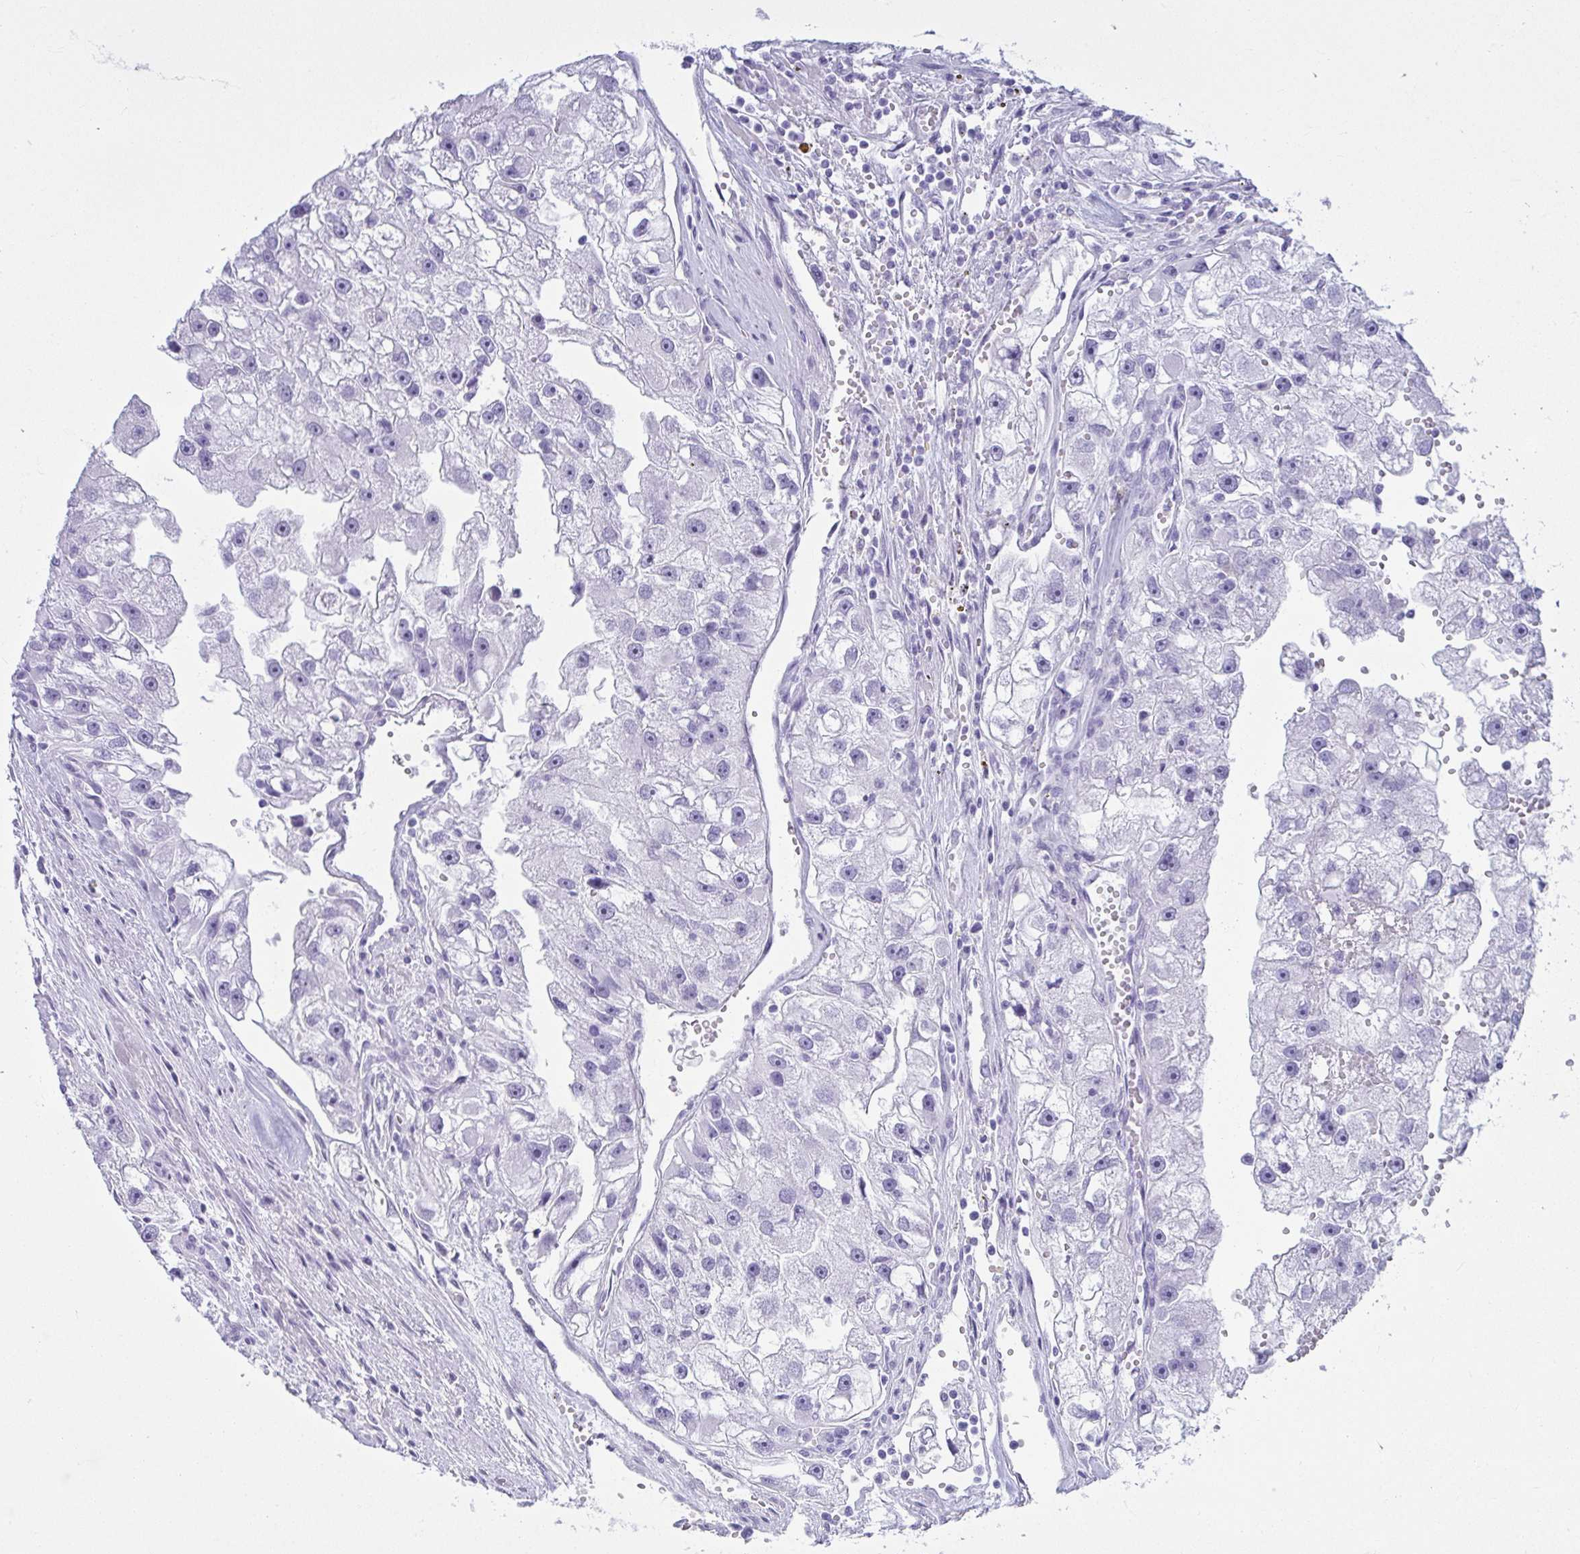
{"staining": {"intensity": "negative", "quantity": "none", "location": "none"}, "tissue": "renal cancer", "cell_type": "Tumor cells", "image_type": "cancer", "snomed": [{"axis": "morphology", "description": "Adenocarcinoma, NOS"}, {"axis": "topography", "description": "Kidney"}], "caption": "Immunohistochemistry (IHC) image of human renal cancer stained for a protein (brown), which displays no positivity in tumor cells.", "gene": "CLGN", "patient": {"sex": "male", "age": 63}}